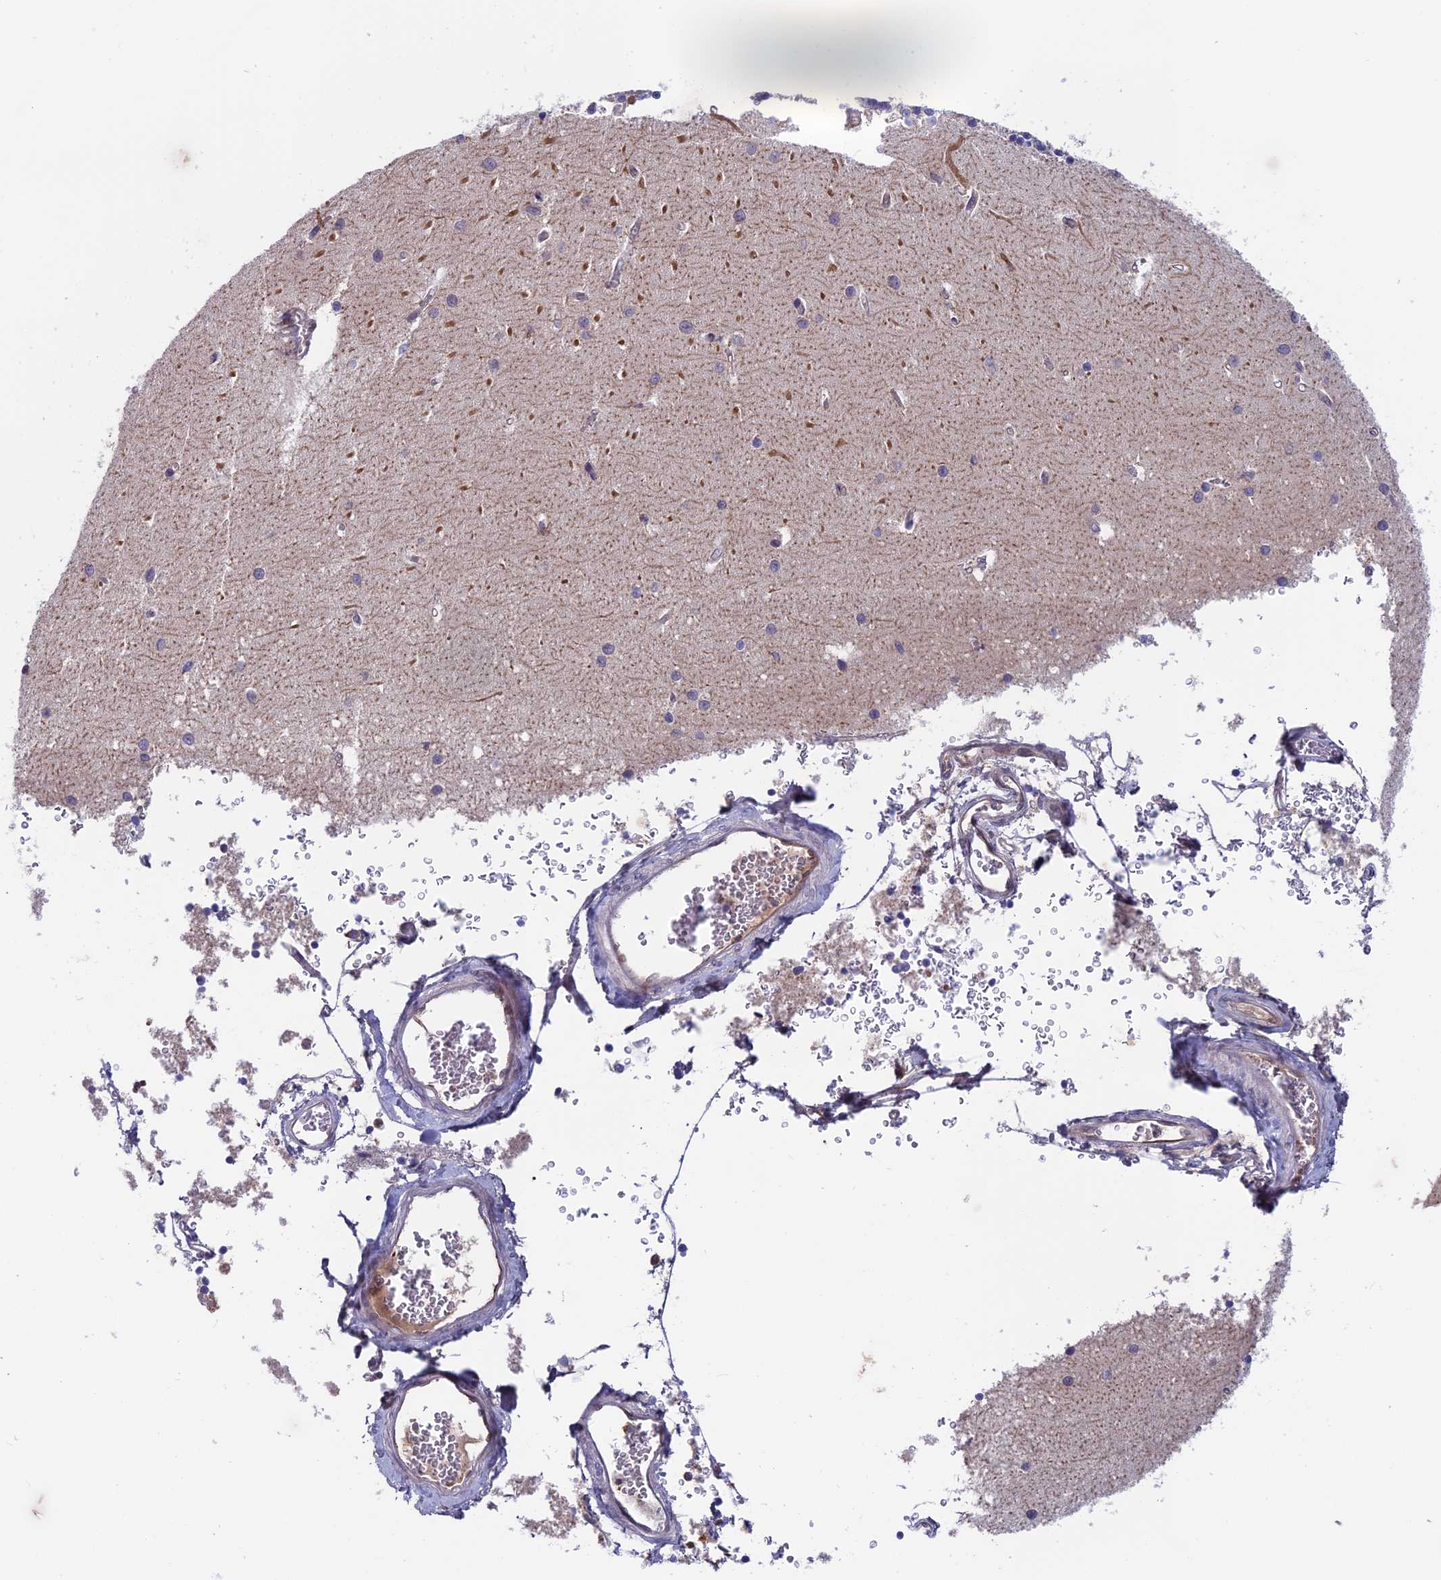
{"staining": {"intensity": "negative", "quantity": "none", "location": "none"}, "tissue": "cerebellum", "cell_type": "Cells in granular layer", "image_type": "normal", "snomed": [{"axis": "morphology", "description": "Normal tissue, NOS"}, {"axis": "topography", "description": "Cerebellum"}], "caption": "High power microscopy image of an immunohistochemistry micrograph of benign cerebellum, revealing no significant expression in cells in granular layer. (Brightfield microscopy of DAB (3,3'-diaminobenzidine) IHC at high magnification).", "gene": "MAST2", "patient": {"sex": "male", "age": 37}}